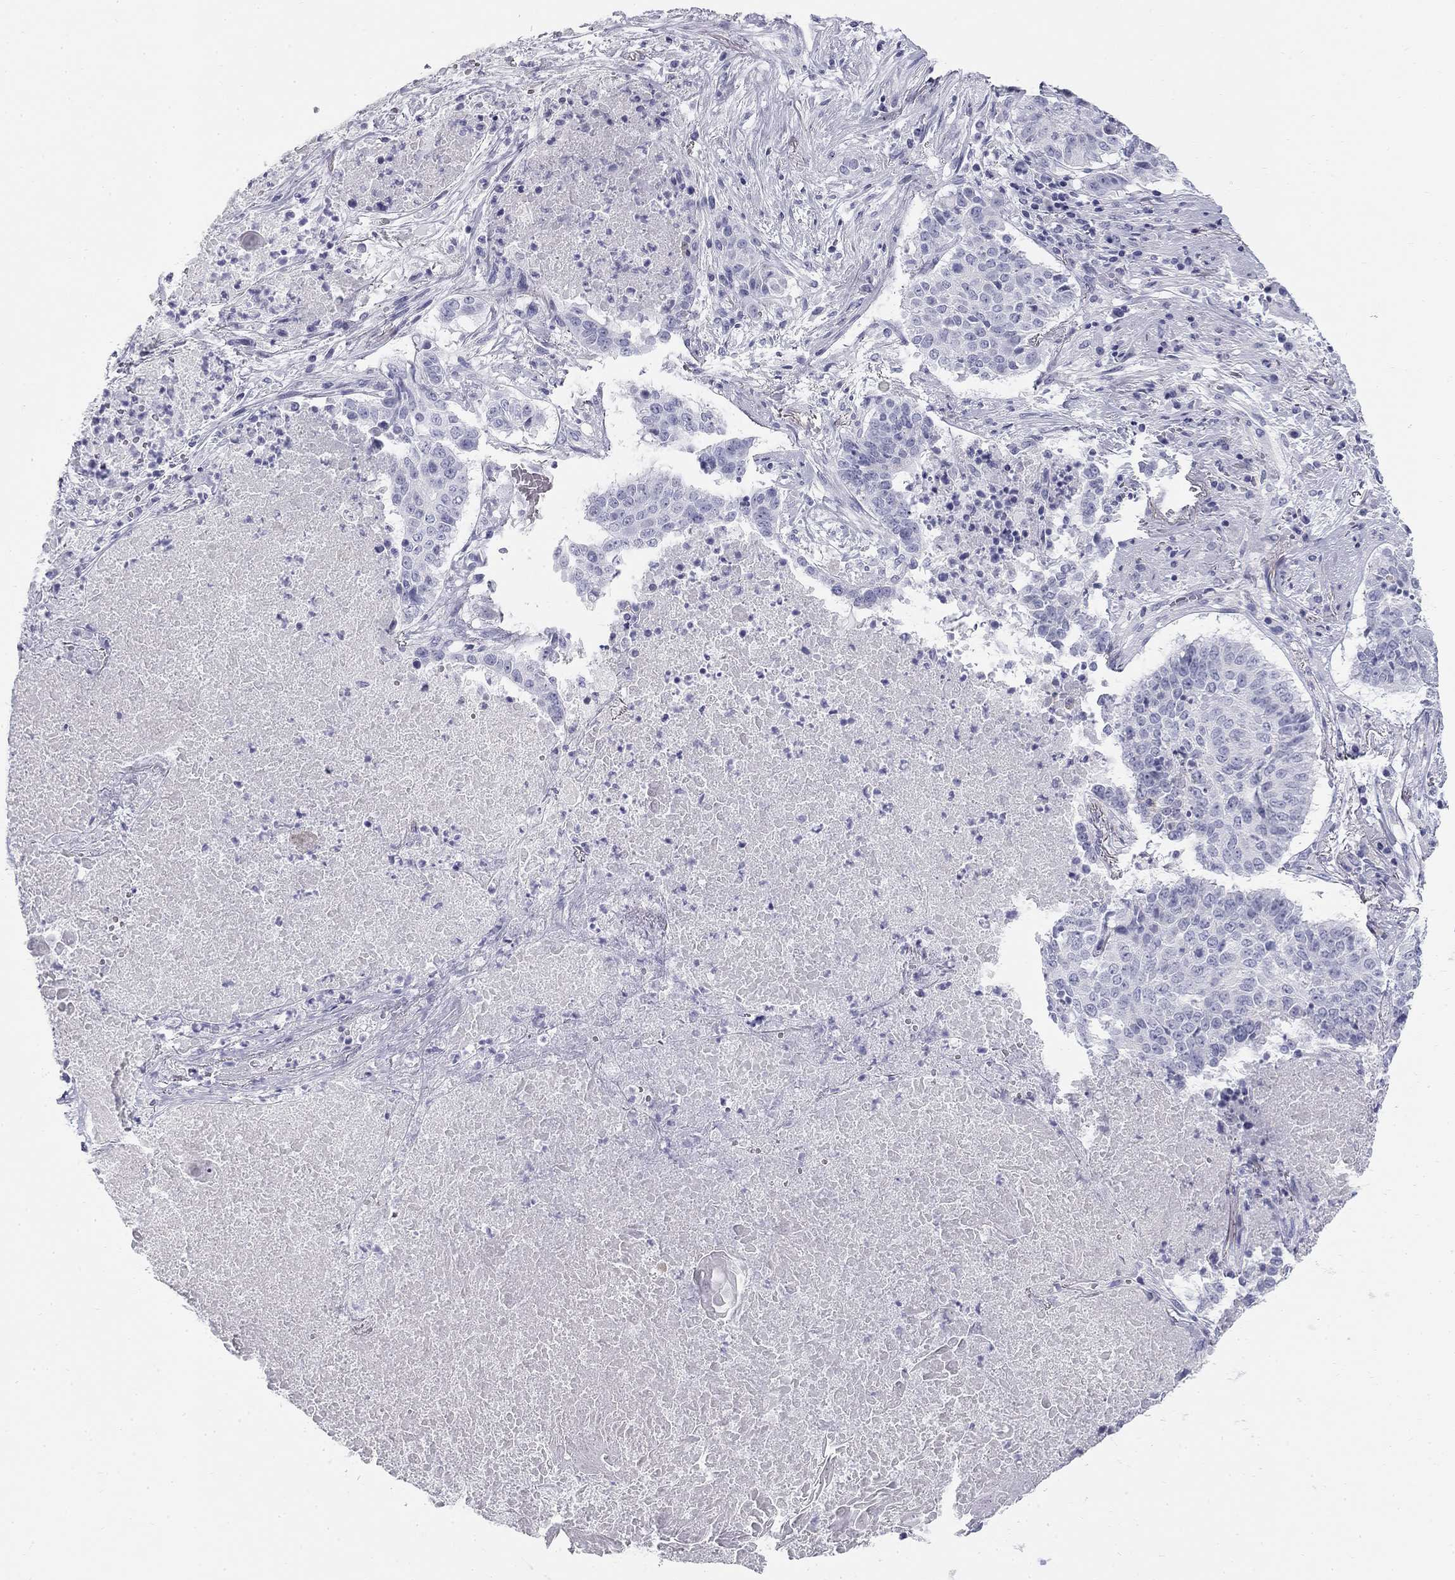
{"staining": {"intensity": "negative", "quantity": "none", "location": "none"}, "tissue": "lung cancer", "cell_type": "Tumor cells", "image_type": "cancer", "snomed": [{"axis": "morphology", "description": "Squamous cell carcinoma, NOS"}, {"axis": "topography", "description": "Lung"}], "caption": "Immunohistochemistry (IHC) histopathology image of neoplastic tissue: lung cancer (squamous cell carcinoma) stained with DAB (3,3'-diaminobenzidine) reveals no significant protein staining in tumor cells. Nuclei are stained in blue.", "gene": "SULT2B1", "patient": {"sex": "male", "age": 64}}